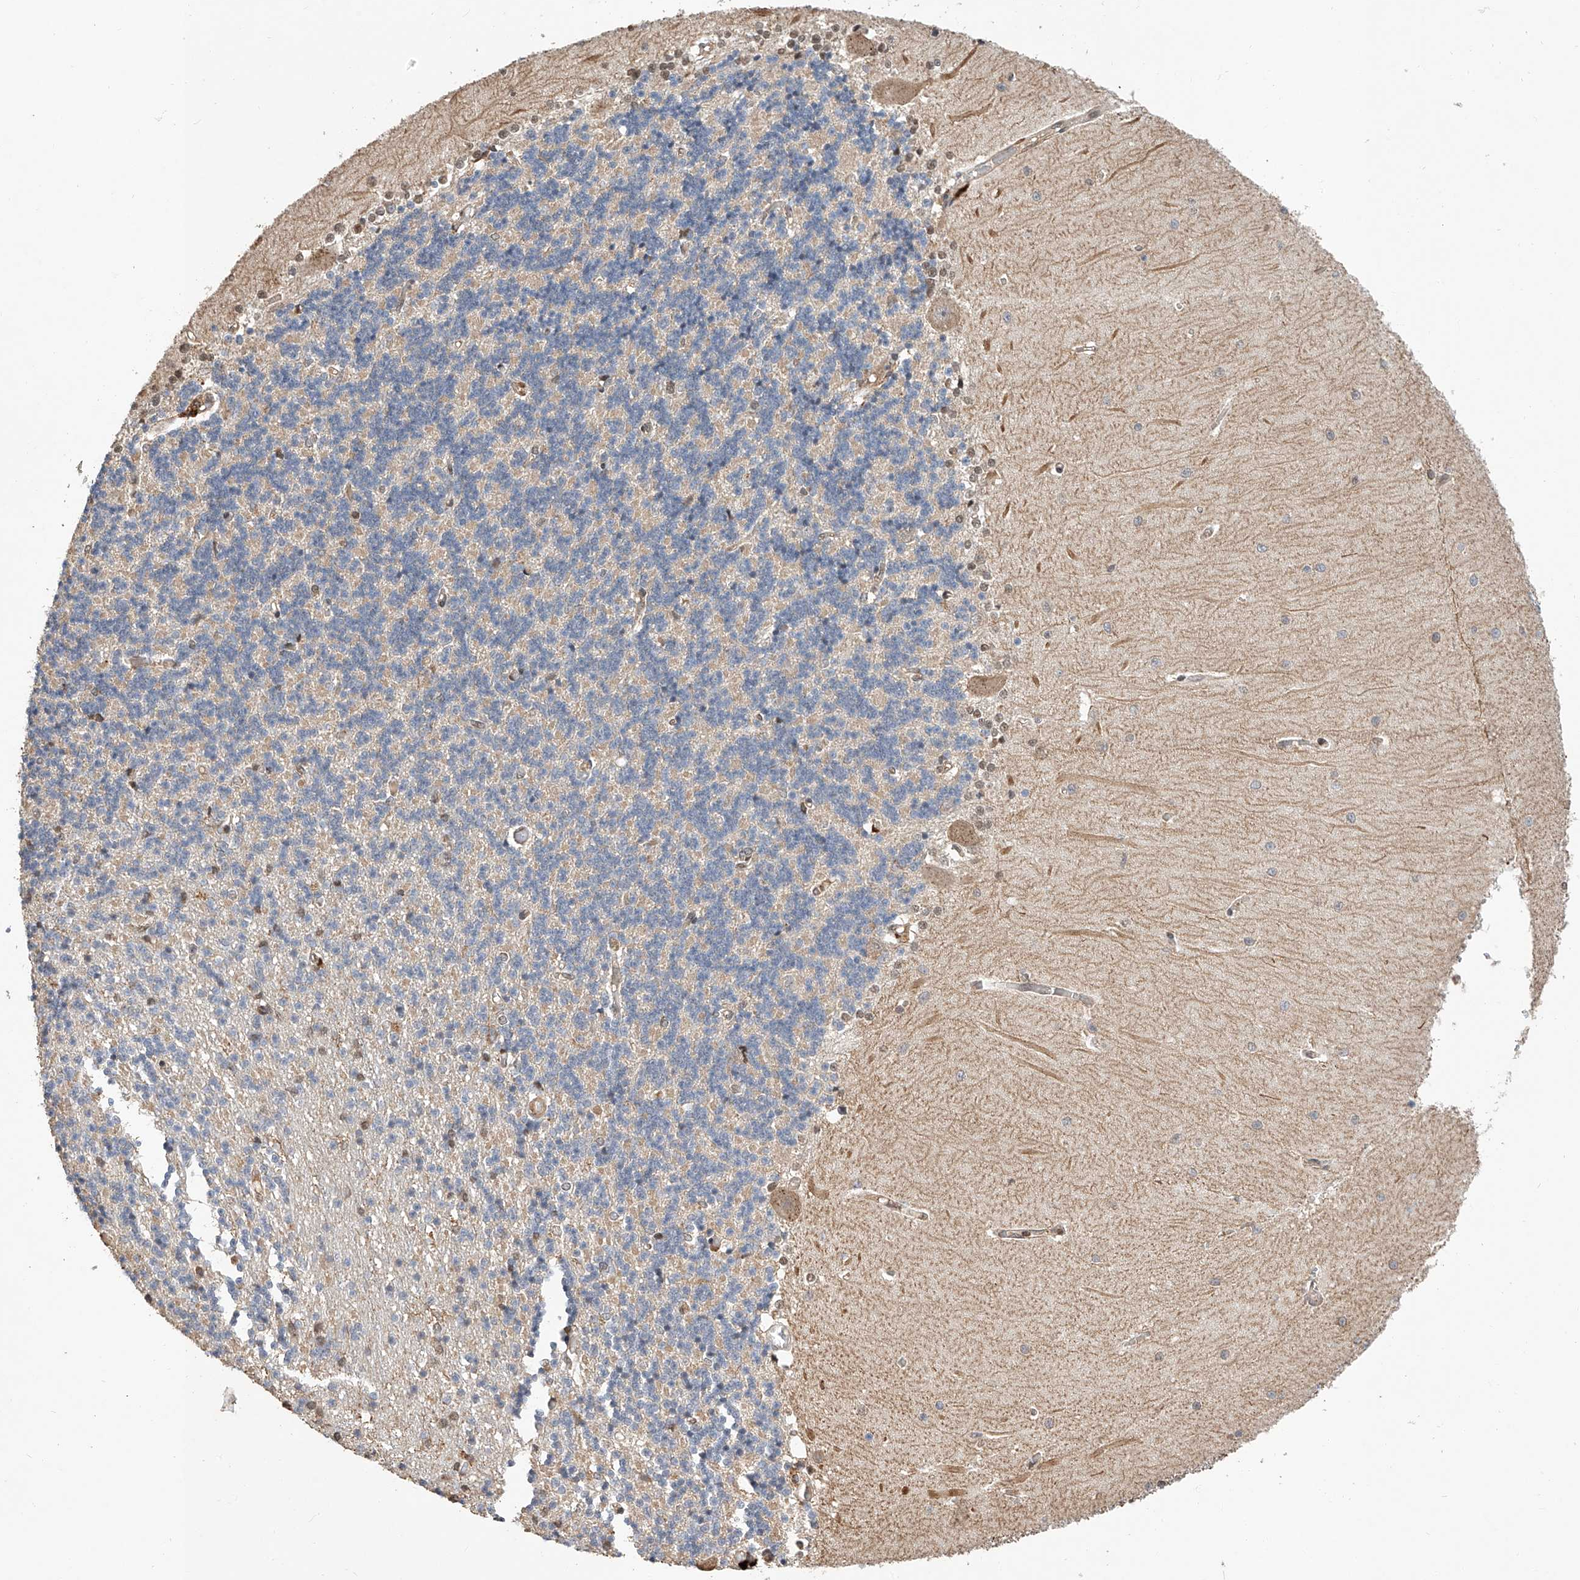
{"staining": {"intensity": "moderate", "quantity": "<25%", "location": "cytoplasmic/membranous"}, "tissue": "cerebellum", "cell_type": "Cells in granular layer", "image_type": "normal", "snomed": [{"axis": "morphology", "description": "Normal tissue, NOS"}, {"axis": "topography", "description": "Cerebellum"}], "caption": "Cells in granular layer demonstrate low levels of moderate cytoplasmic/membranous expression in approximately <25% of cells in benign human cerebellum. (Stains: DAB in brown, nuclei in blue, Microscopy: brightfield microscopy at high magnification).", "gene": "RILPL2", "patient": {"sex": "male", "age": 37}}